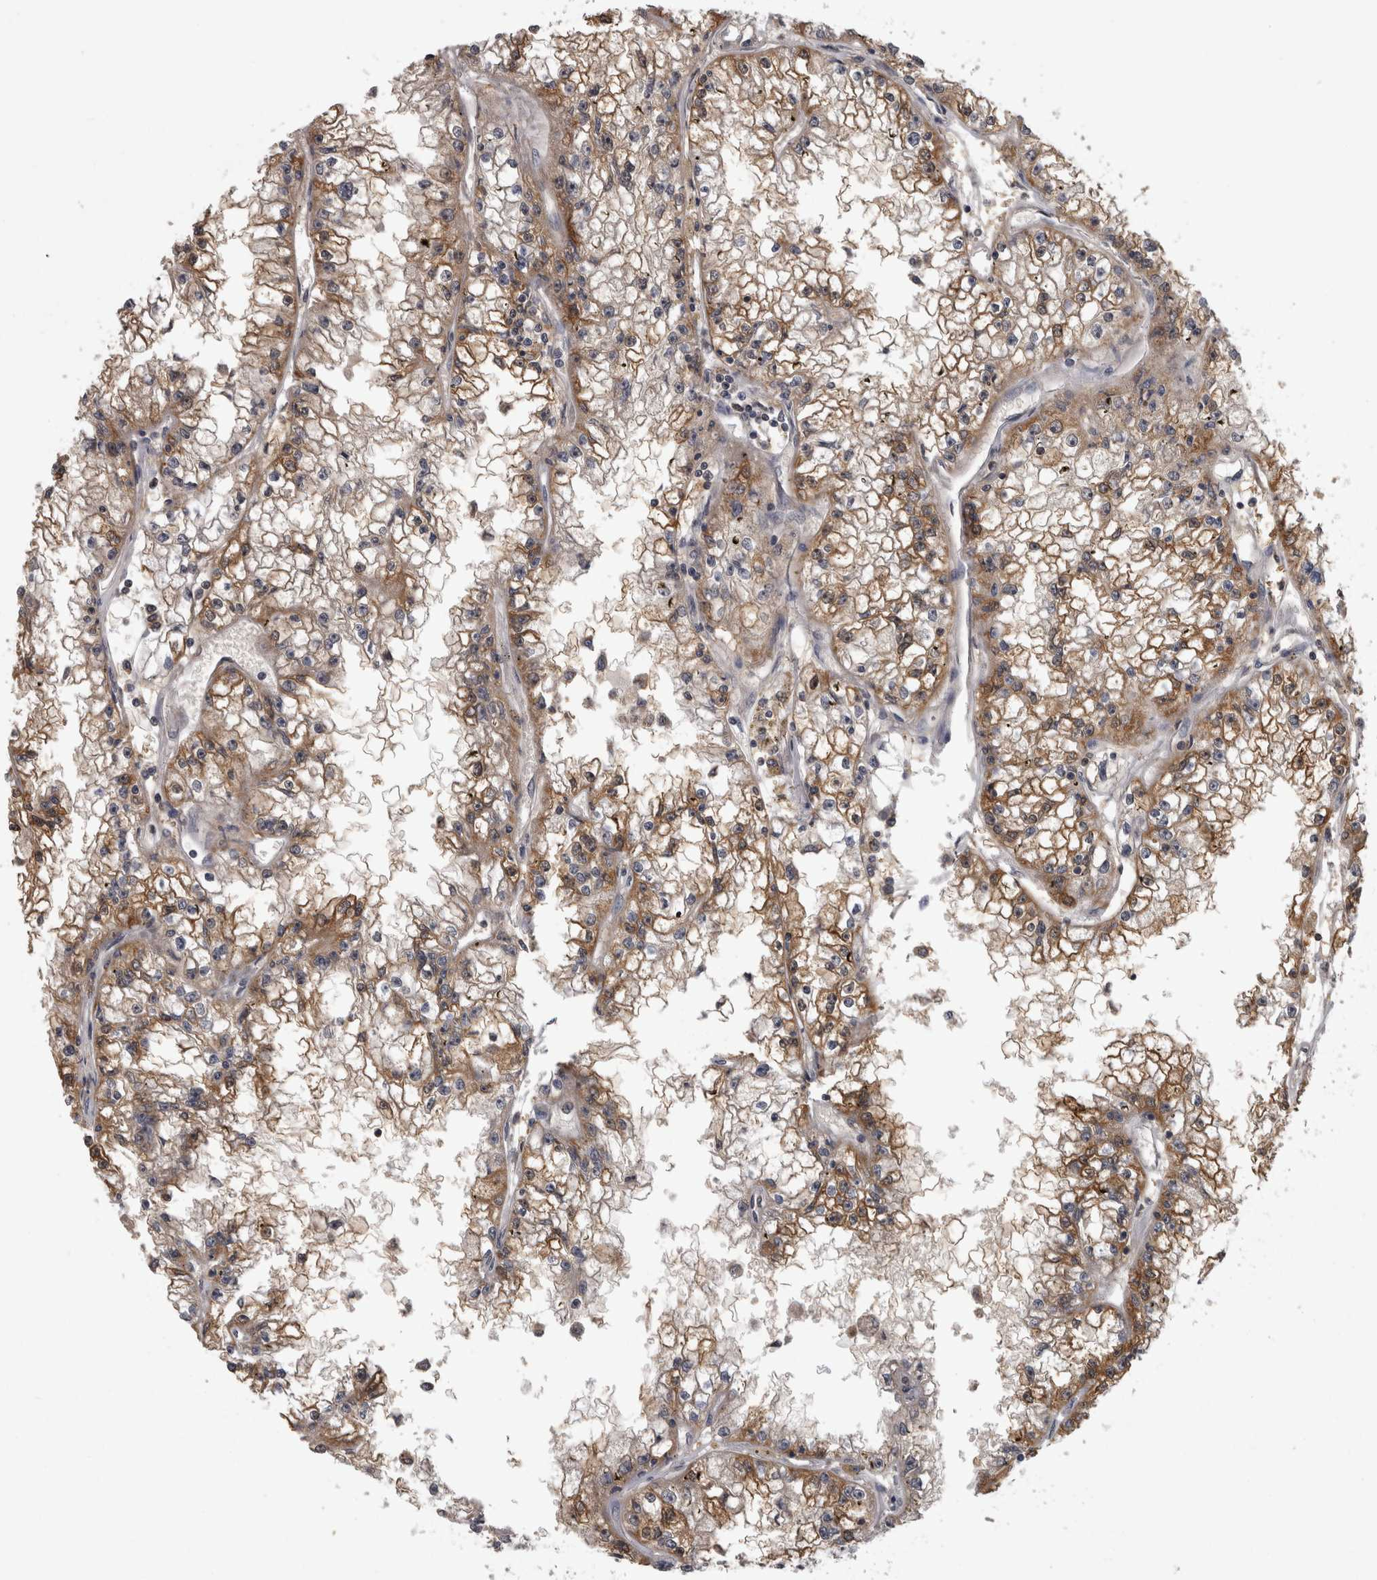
{"staining": {"intensity": "moderate", "quantity": "25%-75%", "location": "cytoplasmic/membranous"}, "tissue": "renal cancer", "cell_type": "Tumor cells", "image_type": "cancer", "snomed": [{"axis": "morphology", "description": "Adenocarcinoma, NOS"}, {"axis": "topography", "description": "Kidney"}], "caption": "Immunohistochemistry (IHC) of adenocarcinoma (renal) demonstrates medium levels of moderate cytoplasmic/membranous expression in approximately 25%-75% of tumor cells.", "gene": "APRT", "patient": {"sex": "male", "age": 56}}